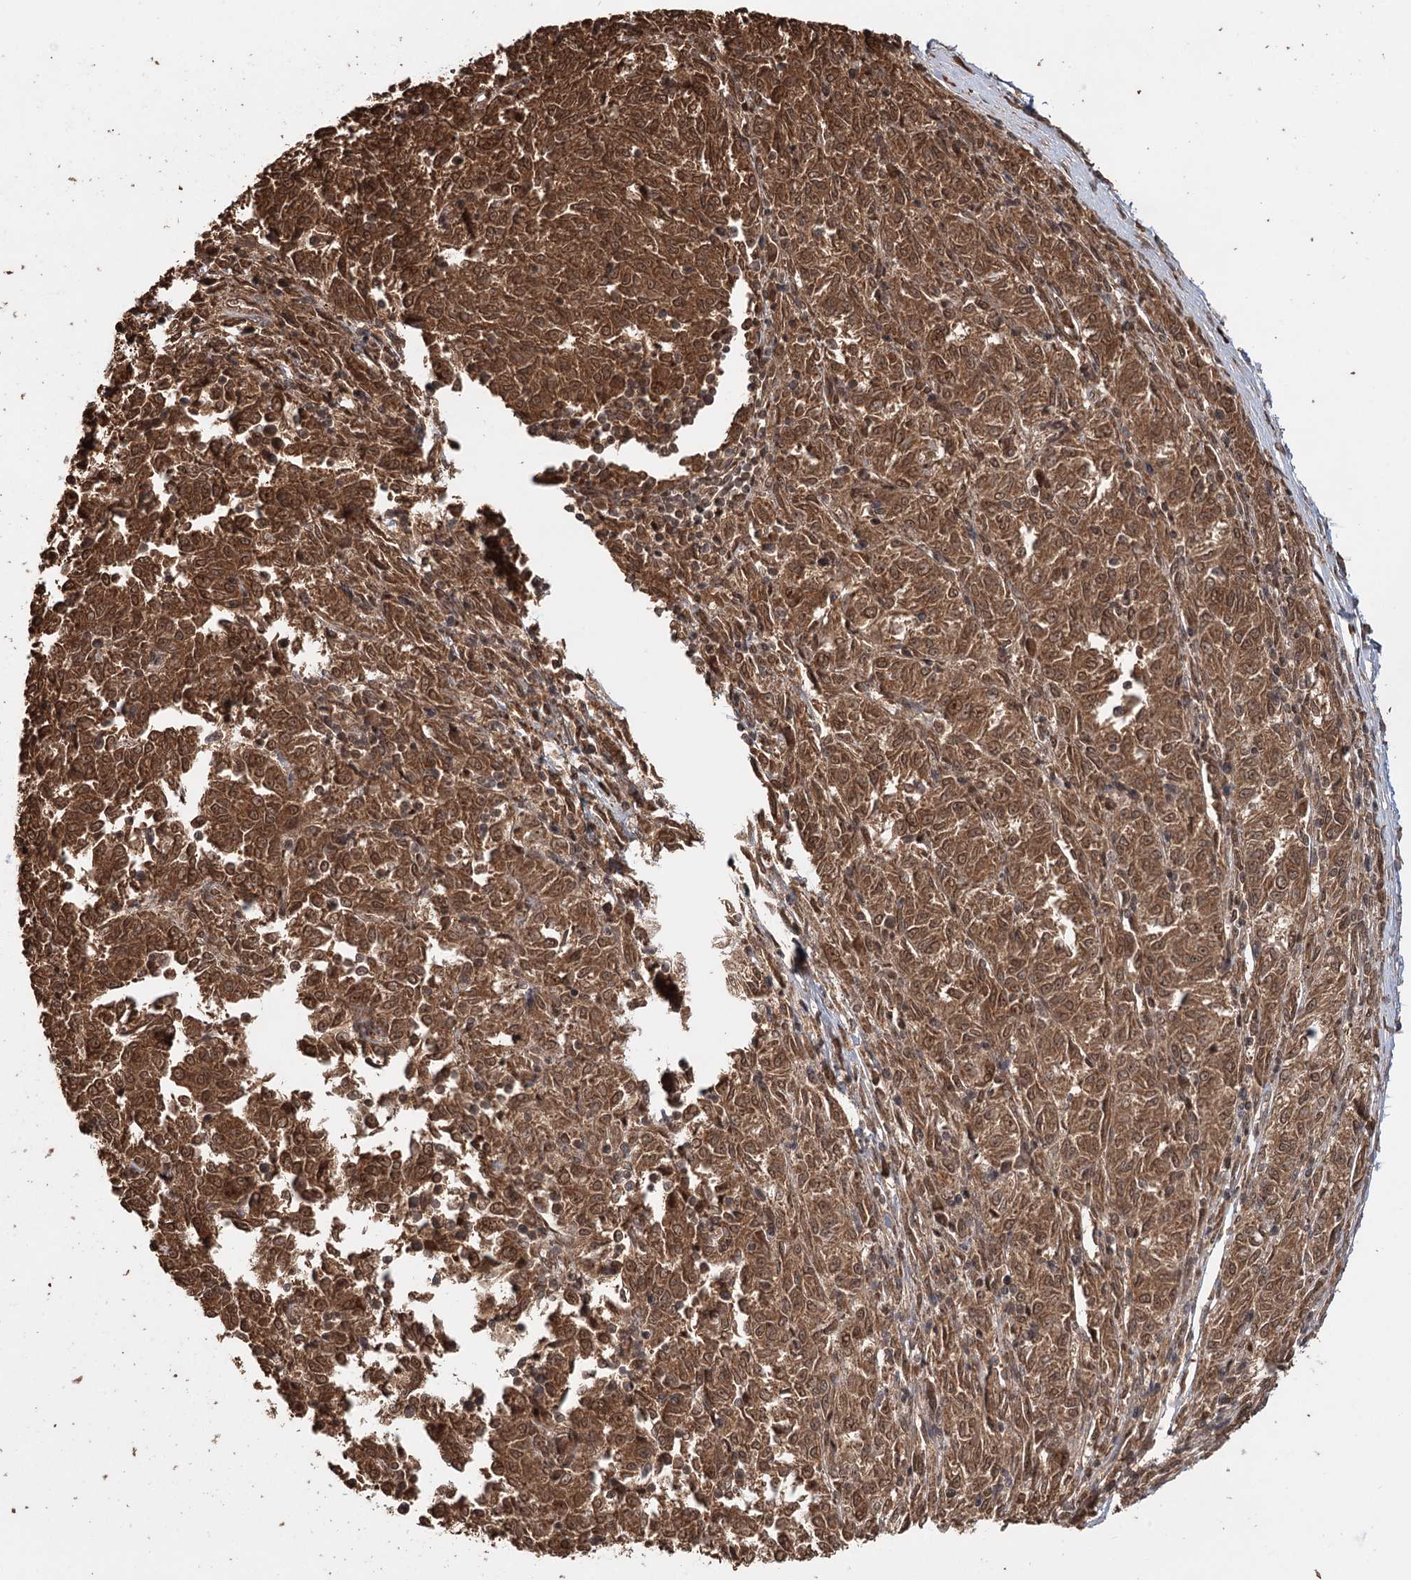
{"staining": {"intensity": "moderate", "quantity": ">75%", "location": "cytoplasmic/membranous,nuclear"}, "tissue": "melanoma", "cell_type": "Tumor cells", "image_type": "cancer", "snomed": [{"axis": "morphology", "description": "Malignant melanoma, NOS"}, {"axis": "topography", "description": "Skin"}], "caption": "The image shows staining of malignant melanoma, revealing moderate cytoplasmic/membranous and nuclear protein expression (brown color) within tumor cells.", "gene": "N6AMT1", "patient": {"sex": "female", "age": 72}}